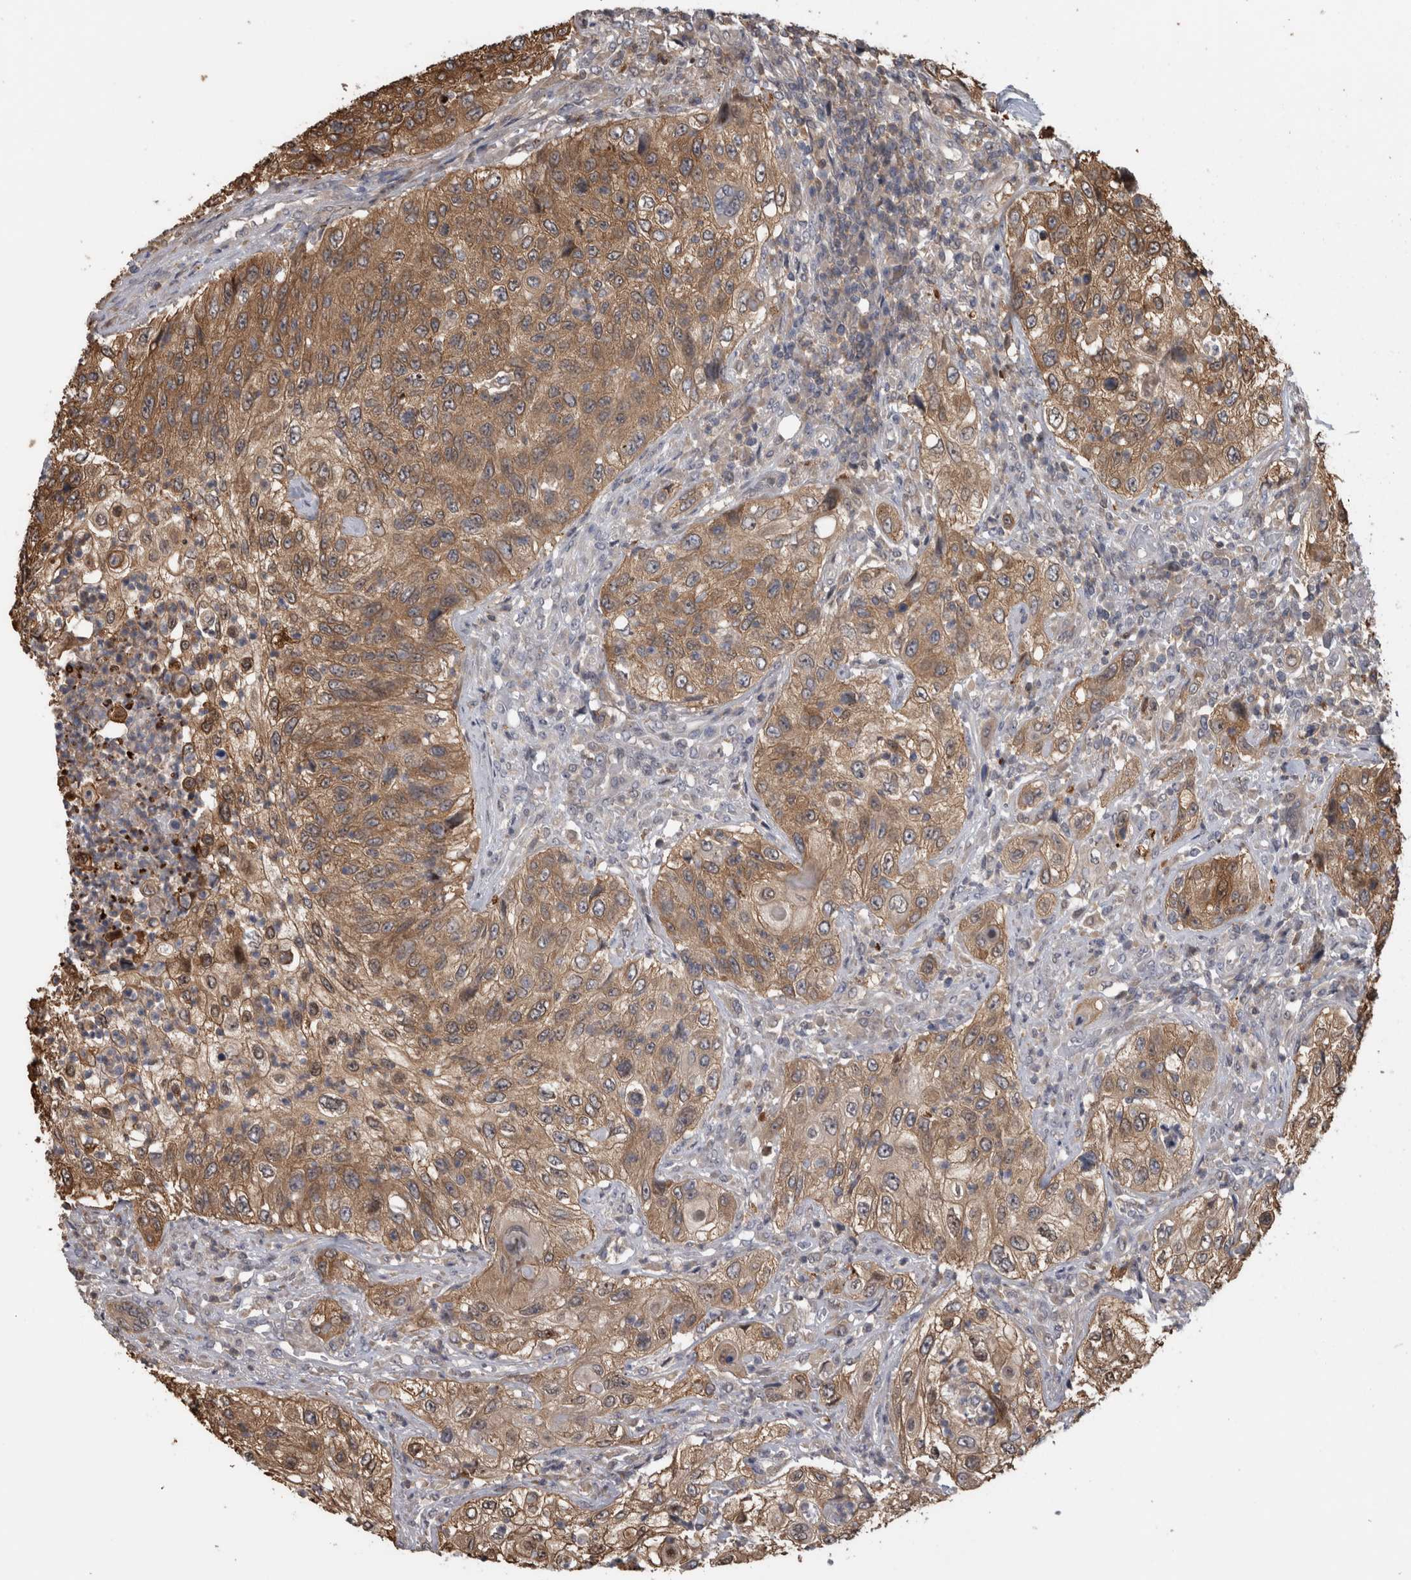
{"staining": {"intensity": "moderate", "quantity": ">75%", "location": "cytoplasmic/membranous"}, "tissue": "urothelial cancer", "cell_type": "Tumor cells", "image_type": "cancer", "snomed": [{"axis": "morphology", "description": "Urothelial carcinoma, High grade"}, {"axis": "topography", "description": "Urinary bladder"}], "caption": "A medium amount of moderate cytoplasmic/membranous expression is present in about >75% of tumor cells in high-grade urothelial carcinoma tissue.", "gene": "USH1G", "patient": {"sex": "female", "age": 60}}